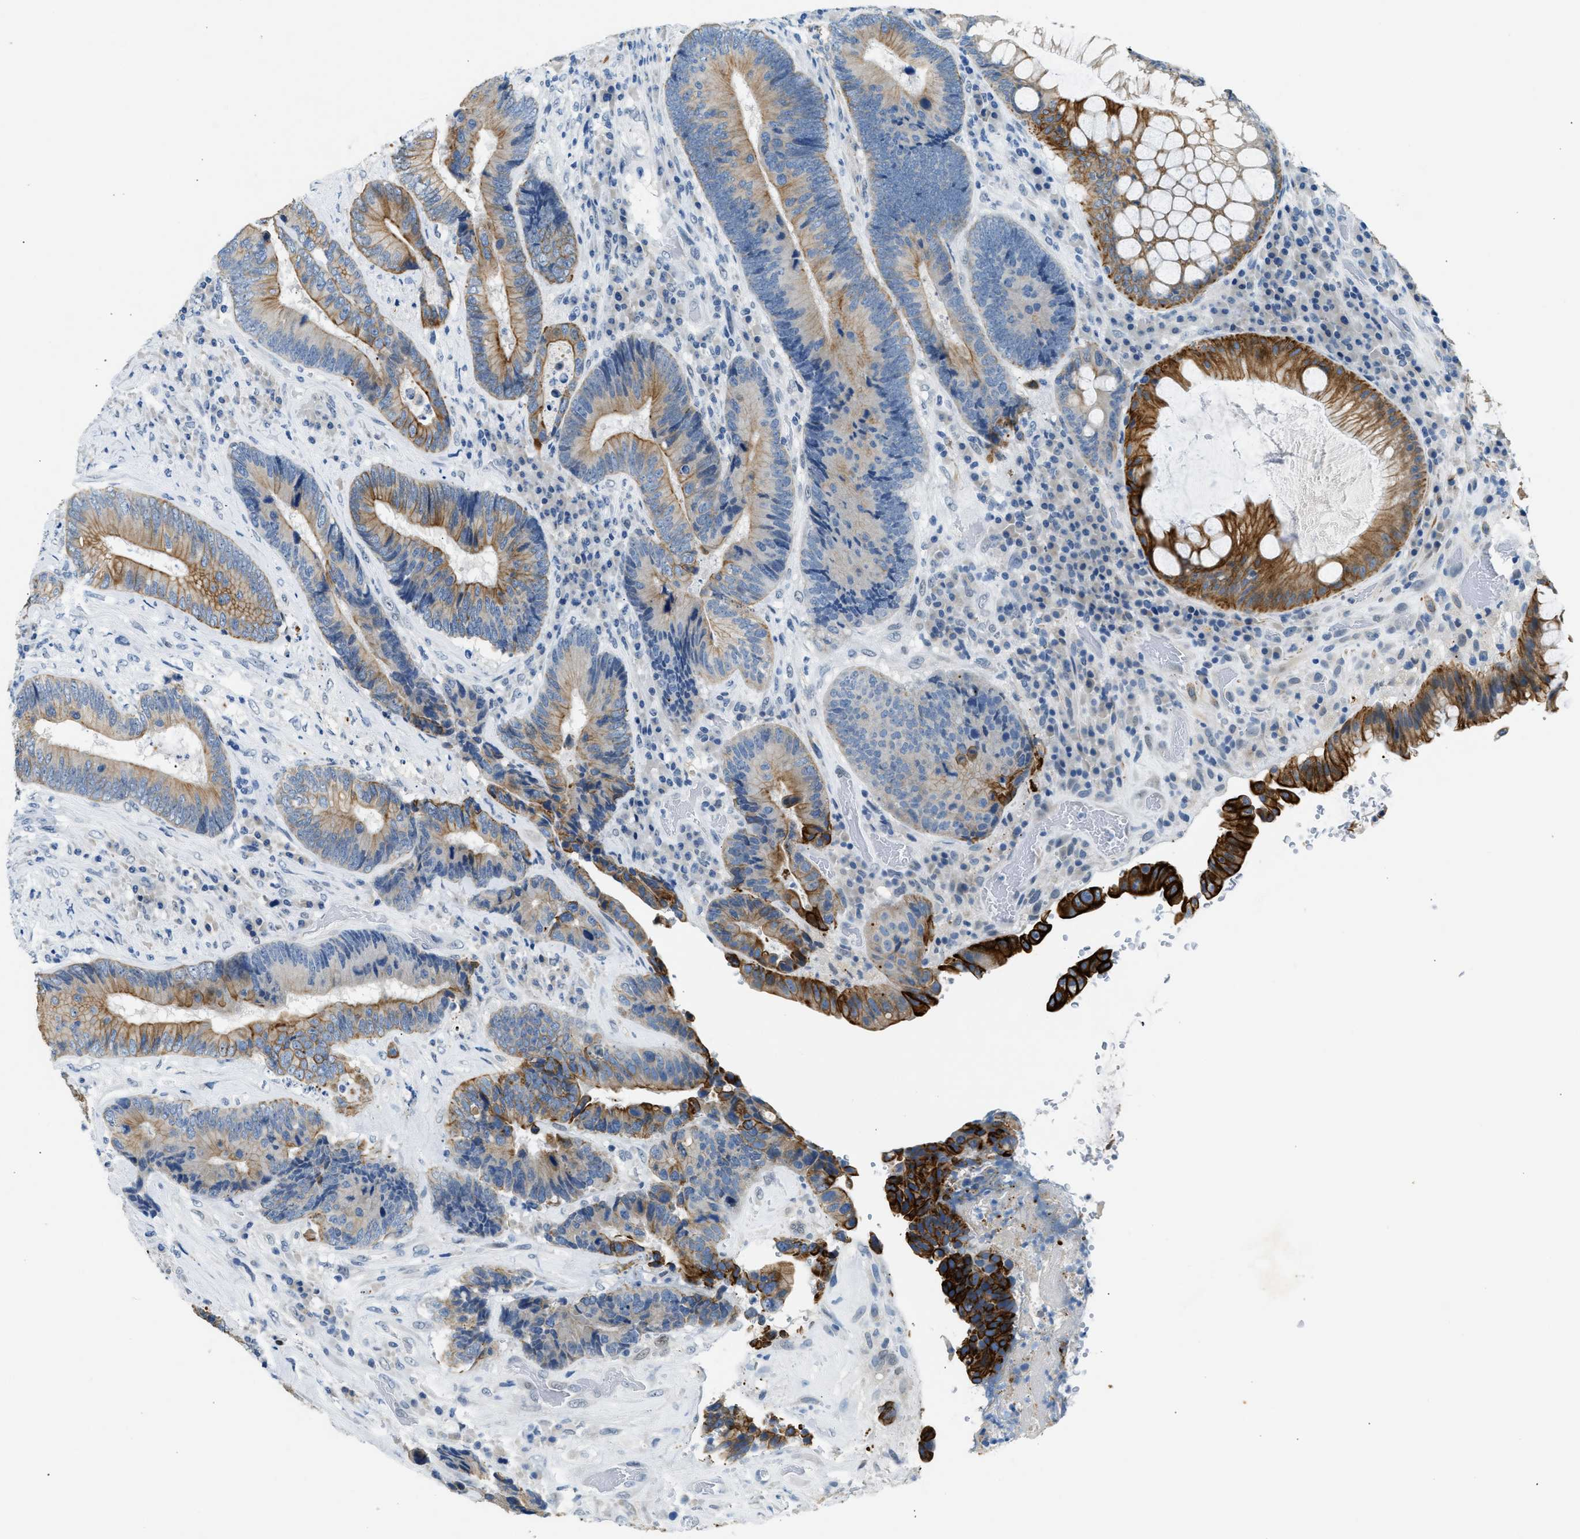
{"staining": {"intensity": "strong", "quantity": "25%-75%", "location": "cytoplasmic/membranous"}, "tissue": "colorectal cancer", "cell_type": "Tumor cells", "image_type": "cancer", "snomed": [{"axis": "morphology", "description": "Adenocarcinoma, NOS"}, {"axis": "topography", "description": "Rectum"}], "caption": "High-magnification brightfield microscopy of colorectal cancer stained with DAB (brown) and counterstained with hematoxylin (blue). tumor cells exhibit strong cytoplasmic/membranous expression is present in about25%-75% of cells. Nuclei are stained in blue.", "gene": "CFAP20", "patient": {"sex": "female", "age": 89}}